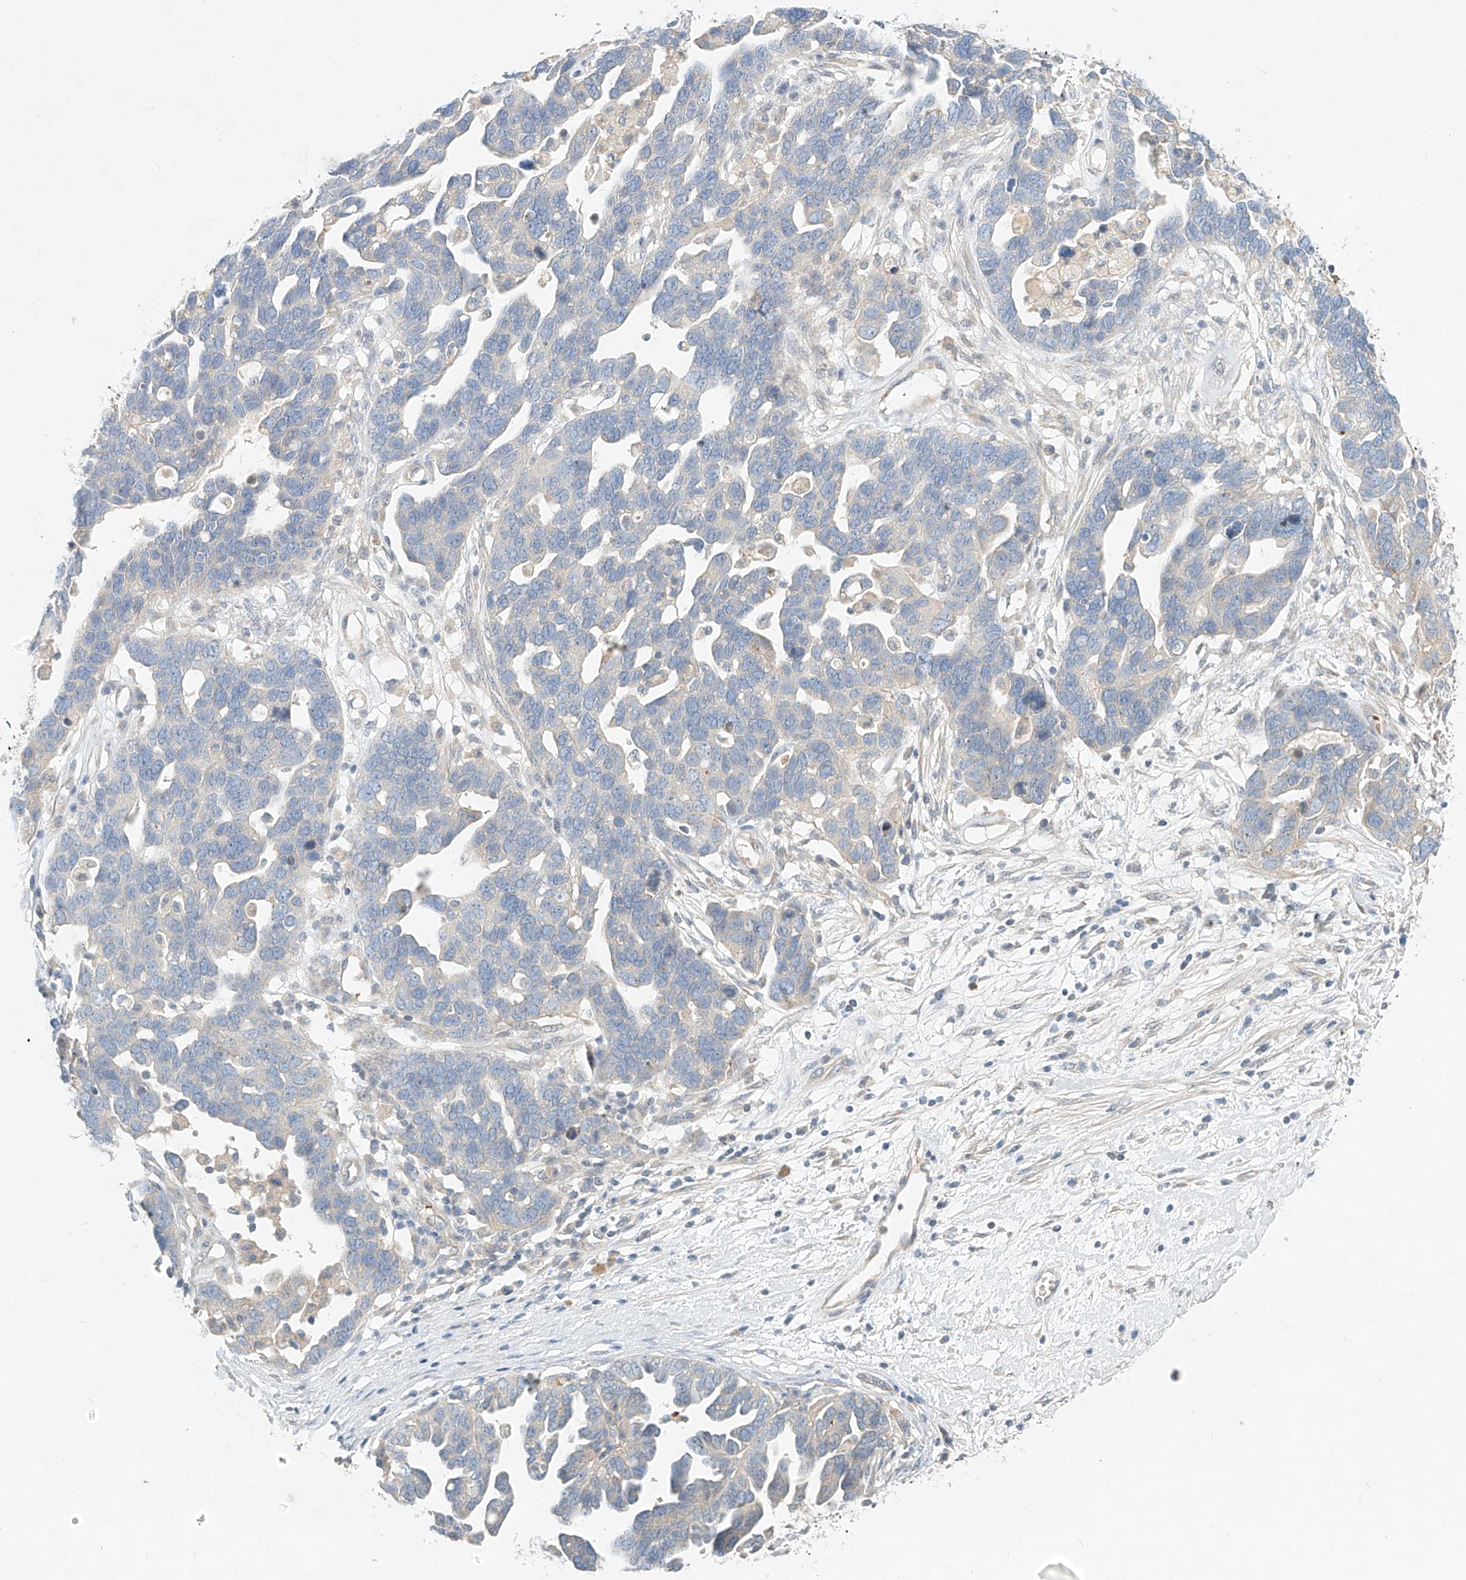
{"staining": {"intensity": "negative", "quantity": "none", "location": "none"}, "tissue": "ovarian cancer", "cell_type": "Tumor cells", "image_type": "cancer", "snomed": [{"axis": "morphology", "description": "Cystadenocarcinoma, serous, NOS"}, {"axis": "topography", "description": "Ovary"}], "caption": "A high-resolution histopathology image shows IHC staining of ovarian cancer, which shows no significant expression in tumor cells. (DAB IHC, high magnification).", "gene": "SYTL3", "patient": {"sex": "female", "age": 54}}